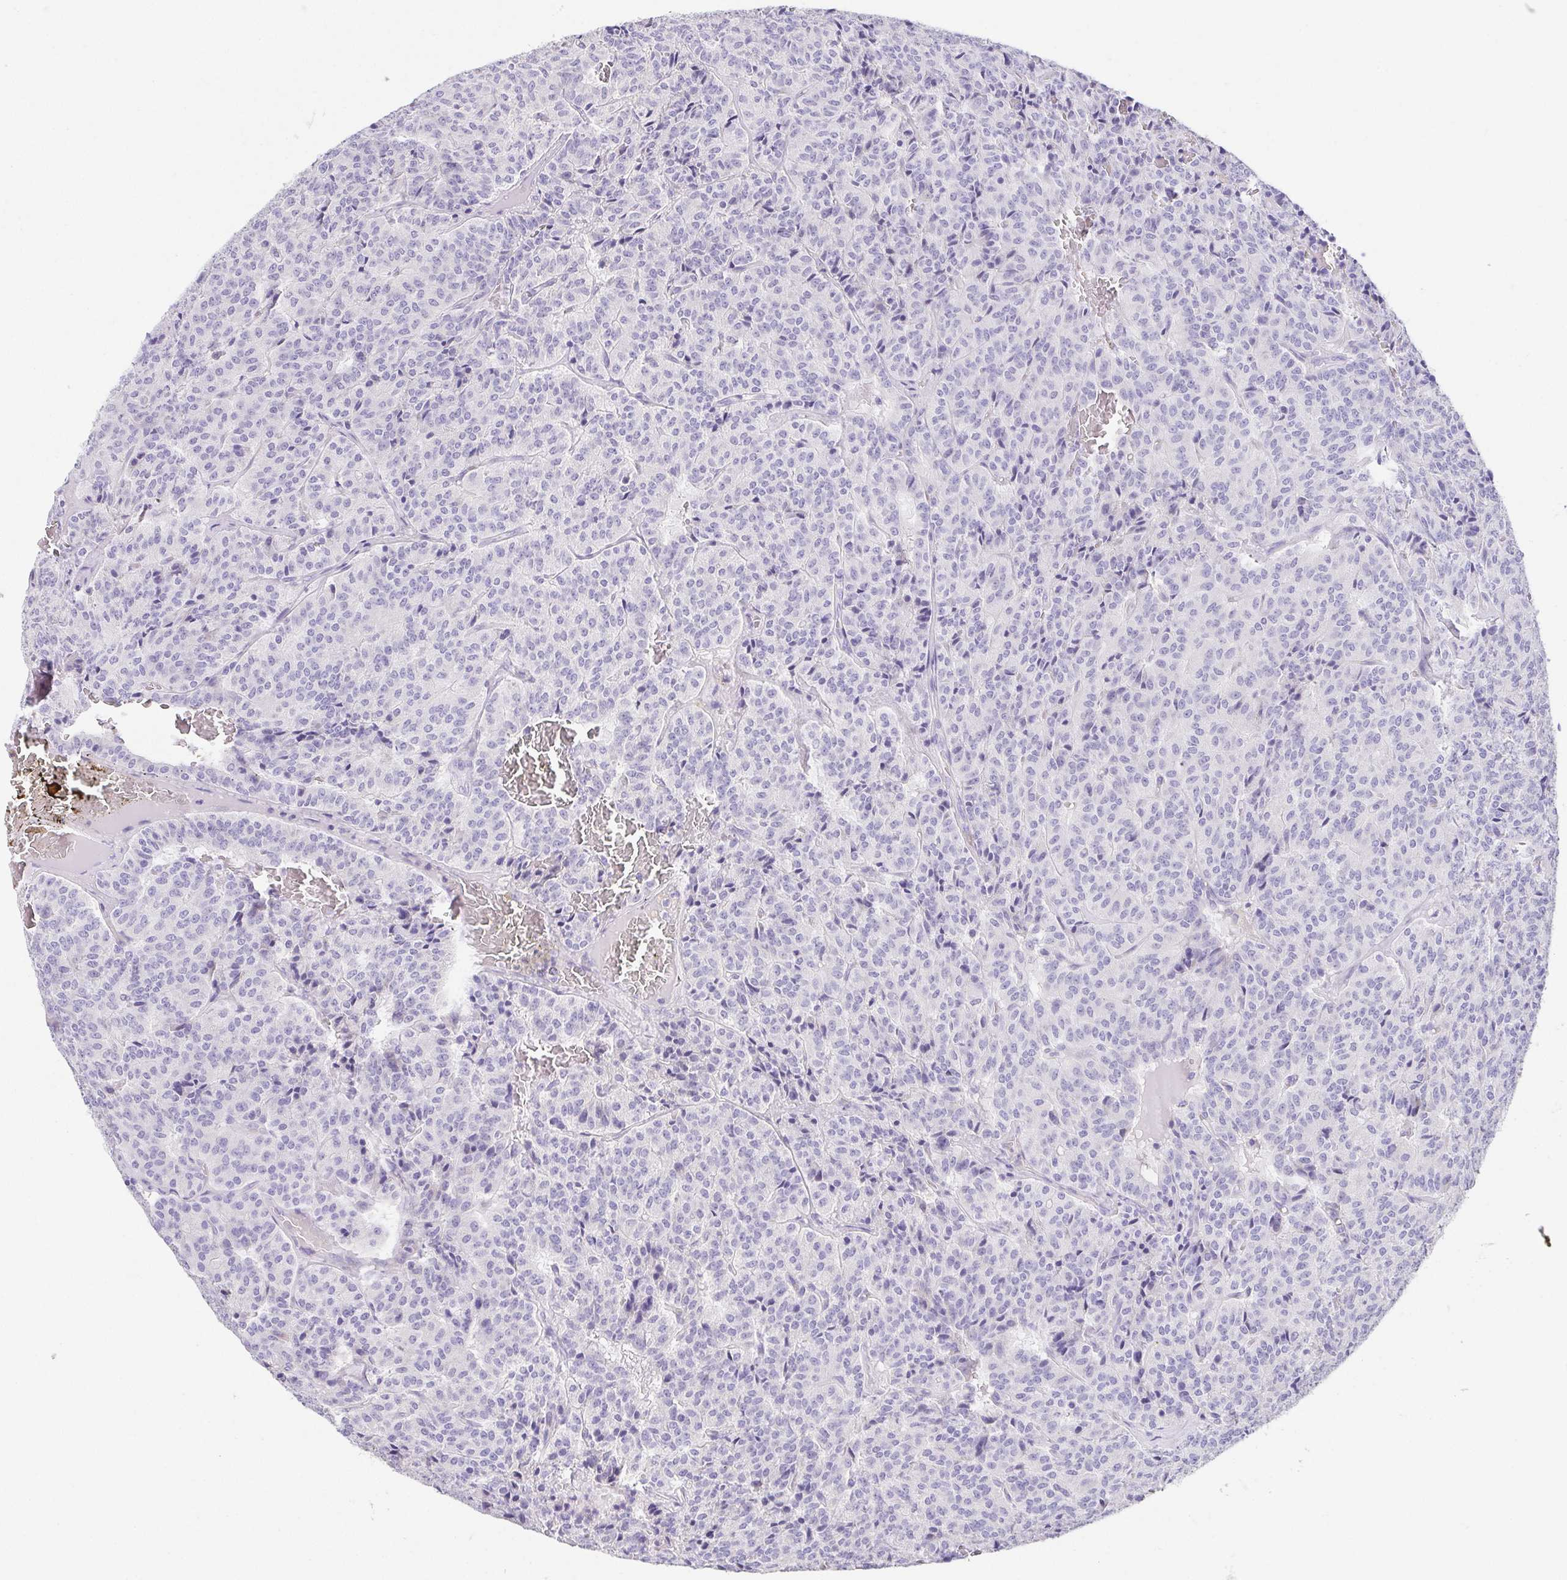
{"staining": {"intensity": "negative", "quantity": "none", "location": "none"}, "tissue": "carcinoid", "cell_type": "Tumor cells", "image_type": "cancer", "snomed": [{"axis": "morphology", "description": "Carcinoid, malignant, NOS"}, {"axis": "topography", "description": "Lung"}], "caption": "Immunohistochemistry (IHC) histopathology image of human malignant carcinoid stained for a protein (brown), which demonstrates no staining in tumor cells.", "gene": "HAPLN2", "patient": {"sex": "male", "age": 70}}